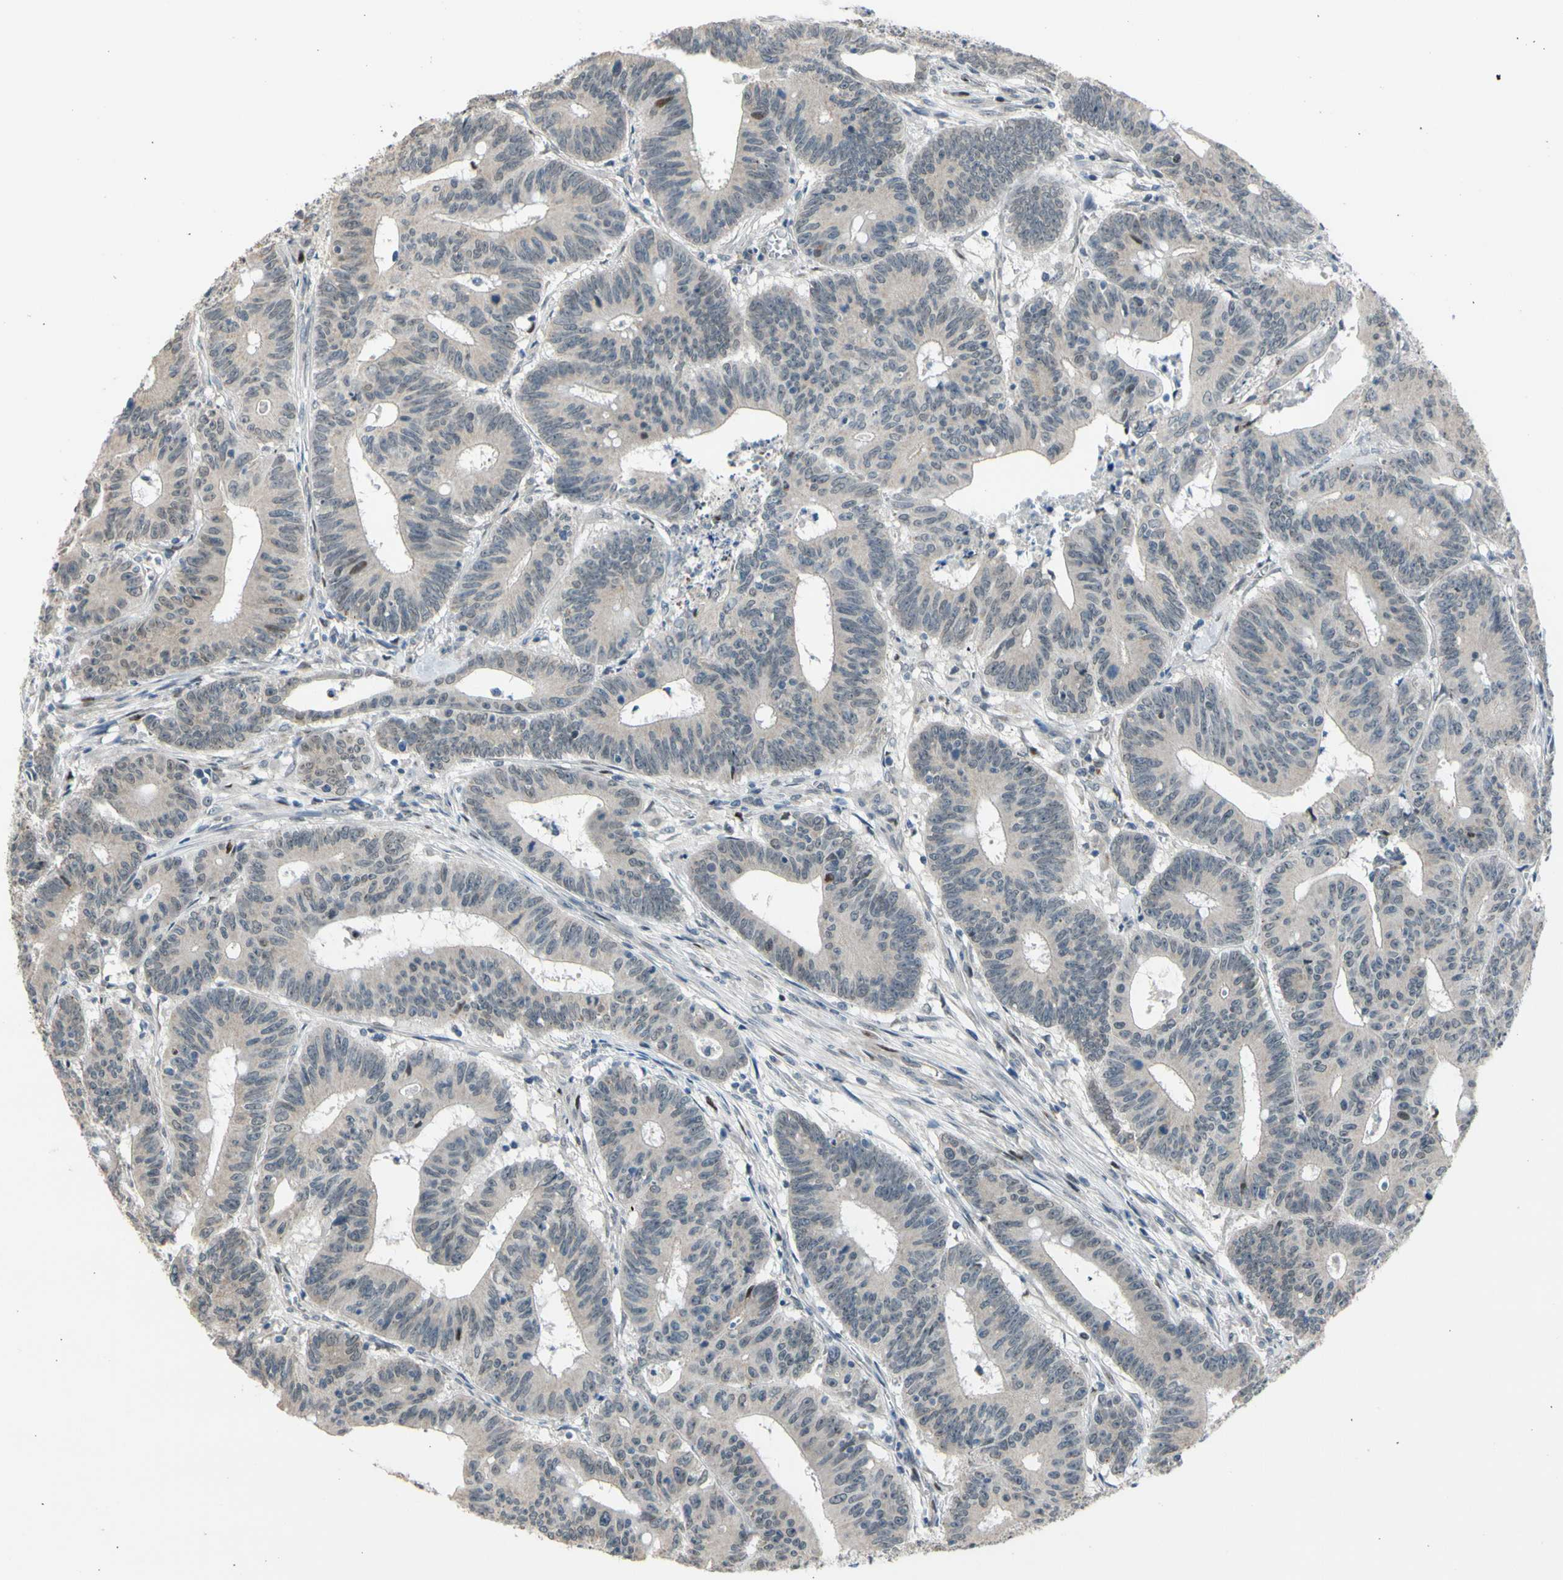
{"staining": {"intensity": "moderate", "quantity": "<25%", "location": "nuclear"}, "tissue": "colorectal cancer", "cell_type": "Tumor cells", "image_type": "cancer", "snomed": [{"axis": "morphology", "description": "Adenocarcinoma, NOS"}, {"axis": "topography", "description": "Colon"}], "caption": "A brown stain shows moderate nuclear positivity of a protein in colorectal cancer tumor cells.", "gene": "ZNF184", "patient": {"sex": "male", "age": 45}}